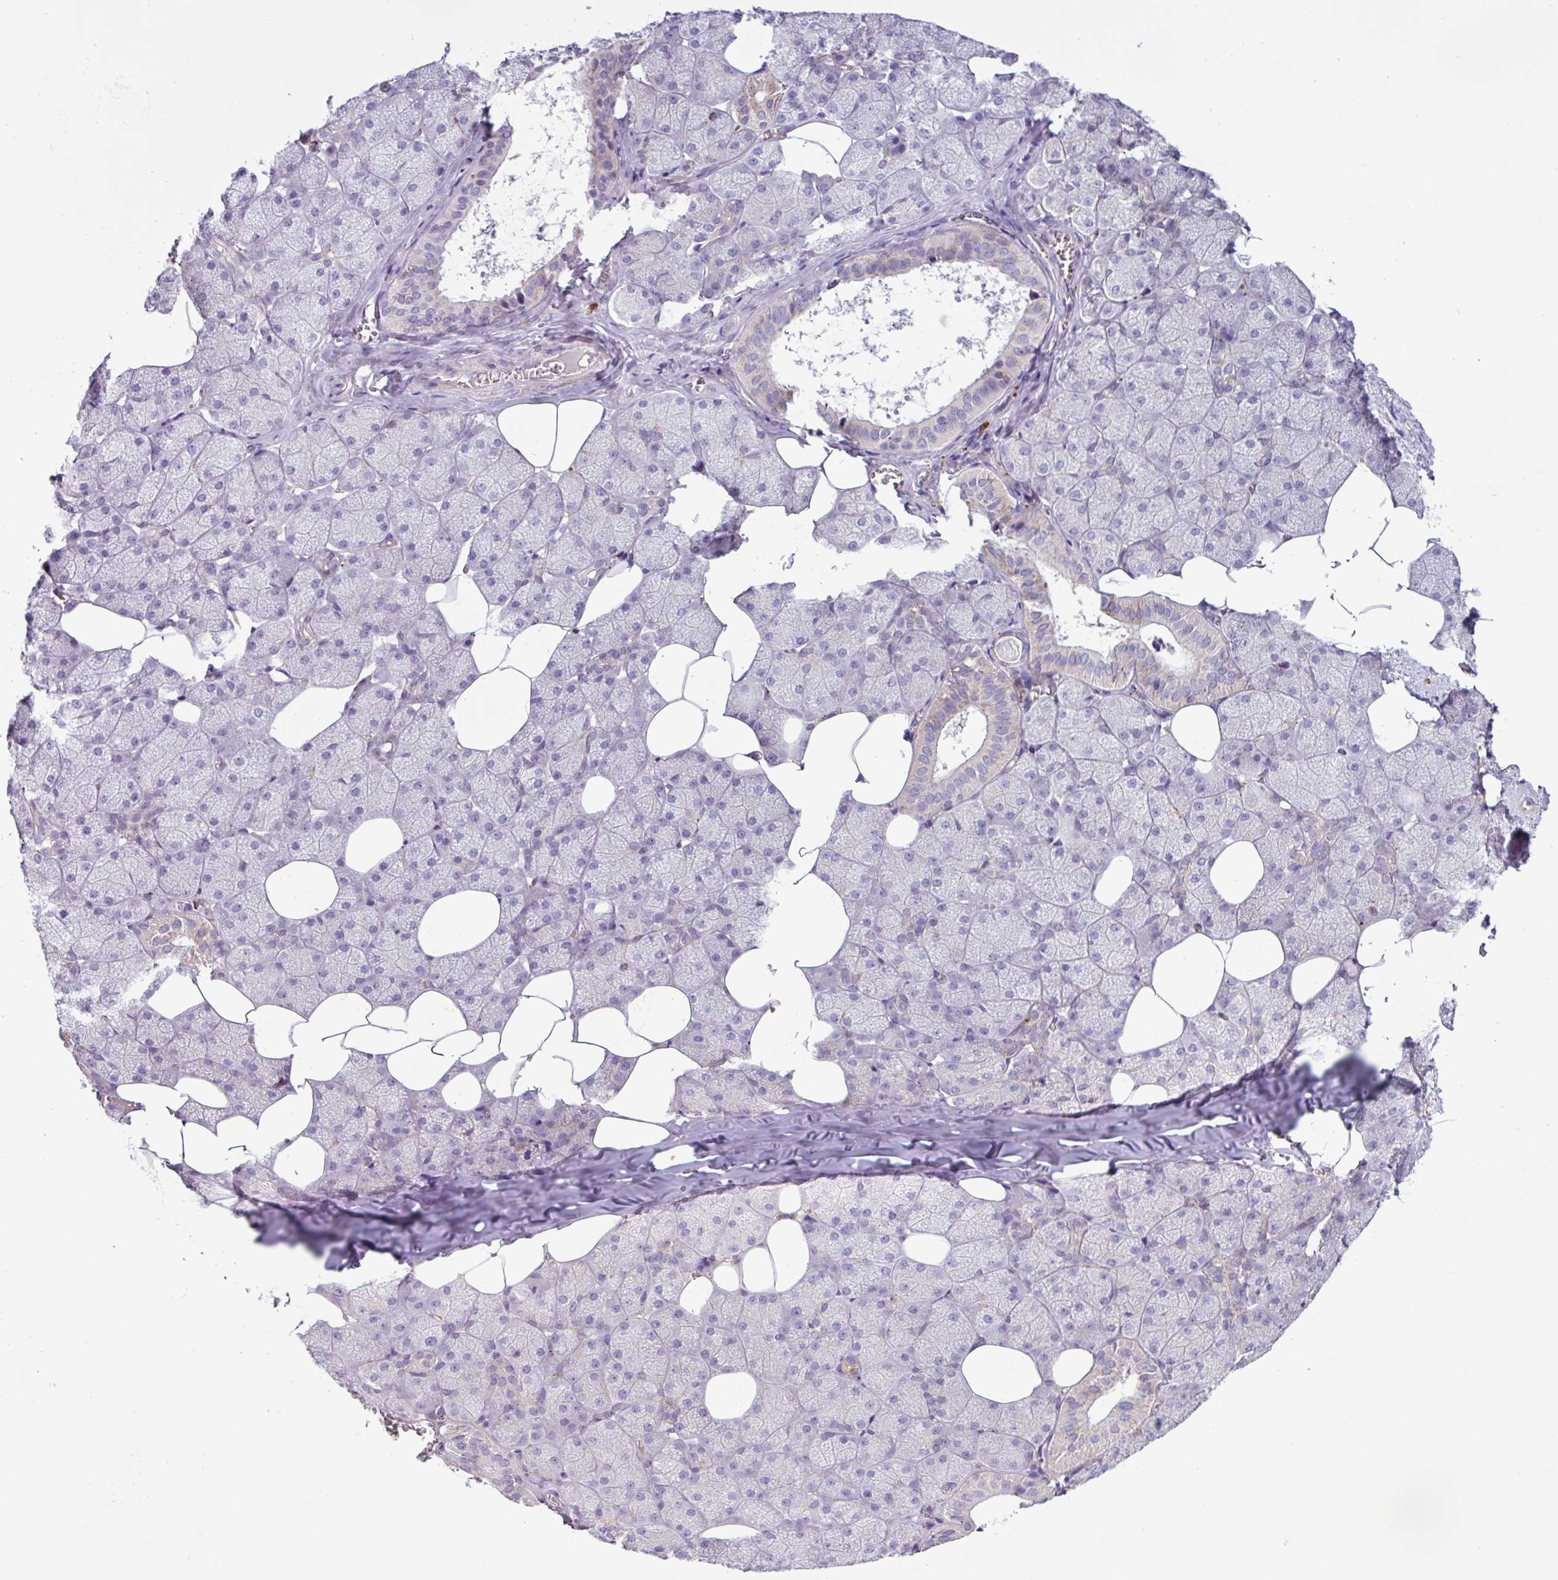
{"staining": {"intensity": "moderate", "quantity": "25%-75%", "location": "cytoplasmic/membranous"}, "tissue": "salivary gland", "cell_type": "Glandular cells", "image_type": "normal", "snomed": [{"axis": "morphology", "description": "Normal tissue, NOS"}, {"axis": "topography", "description": "Salivary gland"}, {"axis": "topography", "description": "Peripheral nerve tissue"}], "caption": "Moderate cytoplasmic/membranous positivity for a protein is identified in approximately 25%-75% of glandular cells of benign salivary gland using IHC.", "gene": "AMIGO2", "patient": {"sex": "male", "age": 38}}